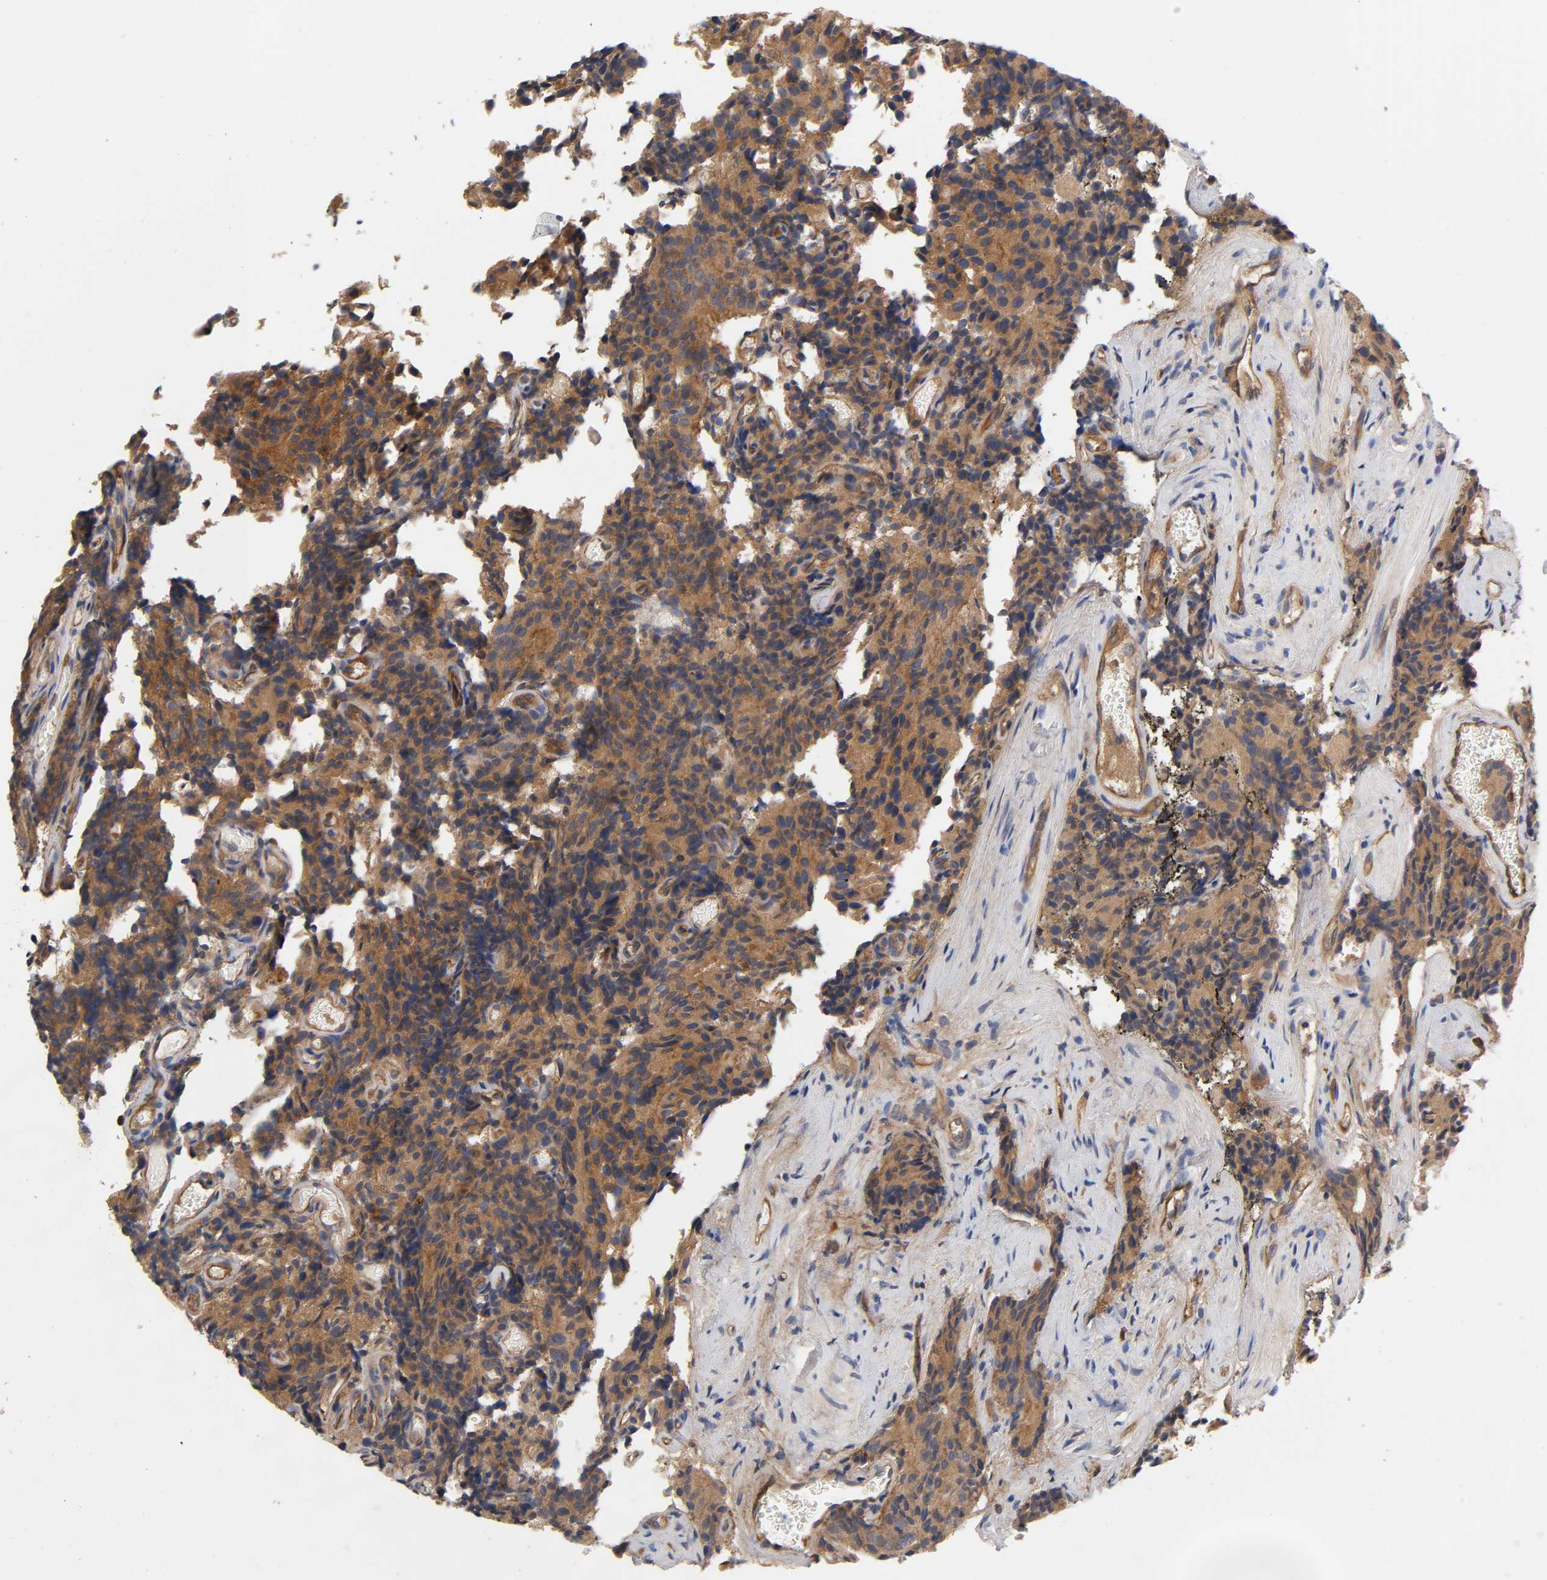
{"staining": {"intensity": "moderate", "quantity": ">75%", "location": "cytoplasmic/membranous"}, "tissue": "prostate cancer", "cell_type": "Tumor cells", "image_type": "cancer", "snomed": [{"axis": "morphology", "description": "Adenocarcinoma, High grade"}, {"axis": "topography", "description": "Prostate"}], "caption": "Immunohistochemistry (IHC) of prostate cancer demonstrates medium levels of moderate cytoplasmic/membranous positivity in approximately >75% of tumor cells. (DAB (3,3'-diaminobenzidine) IHC with brightfield microscopy, high magnification).", "gene": "RAB13", "patient": {"sex": "male", "age": 58}}